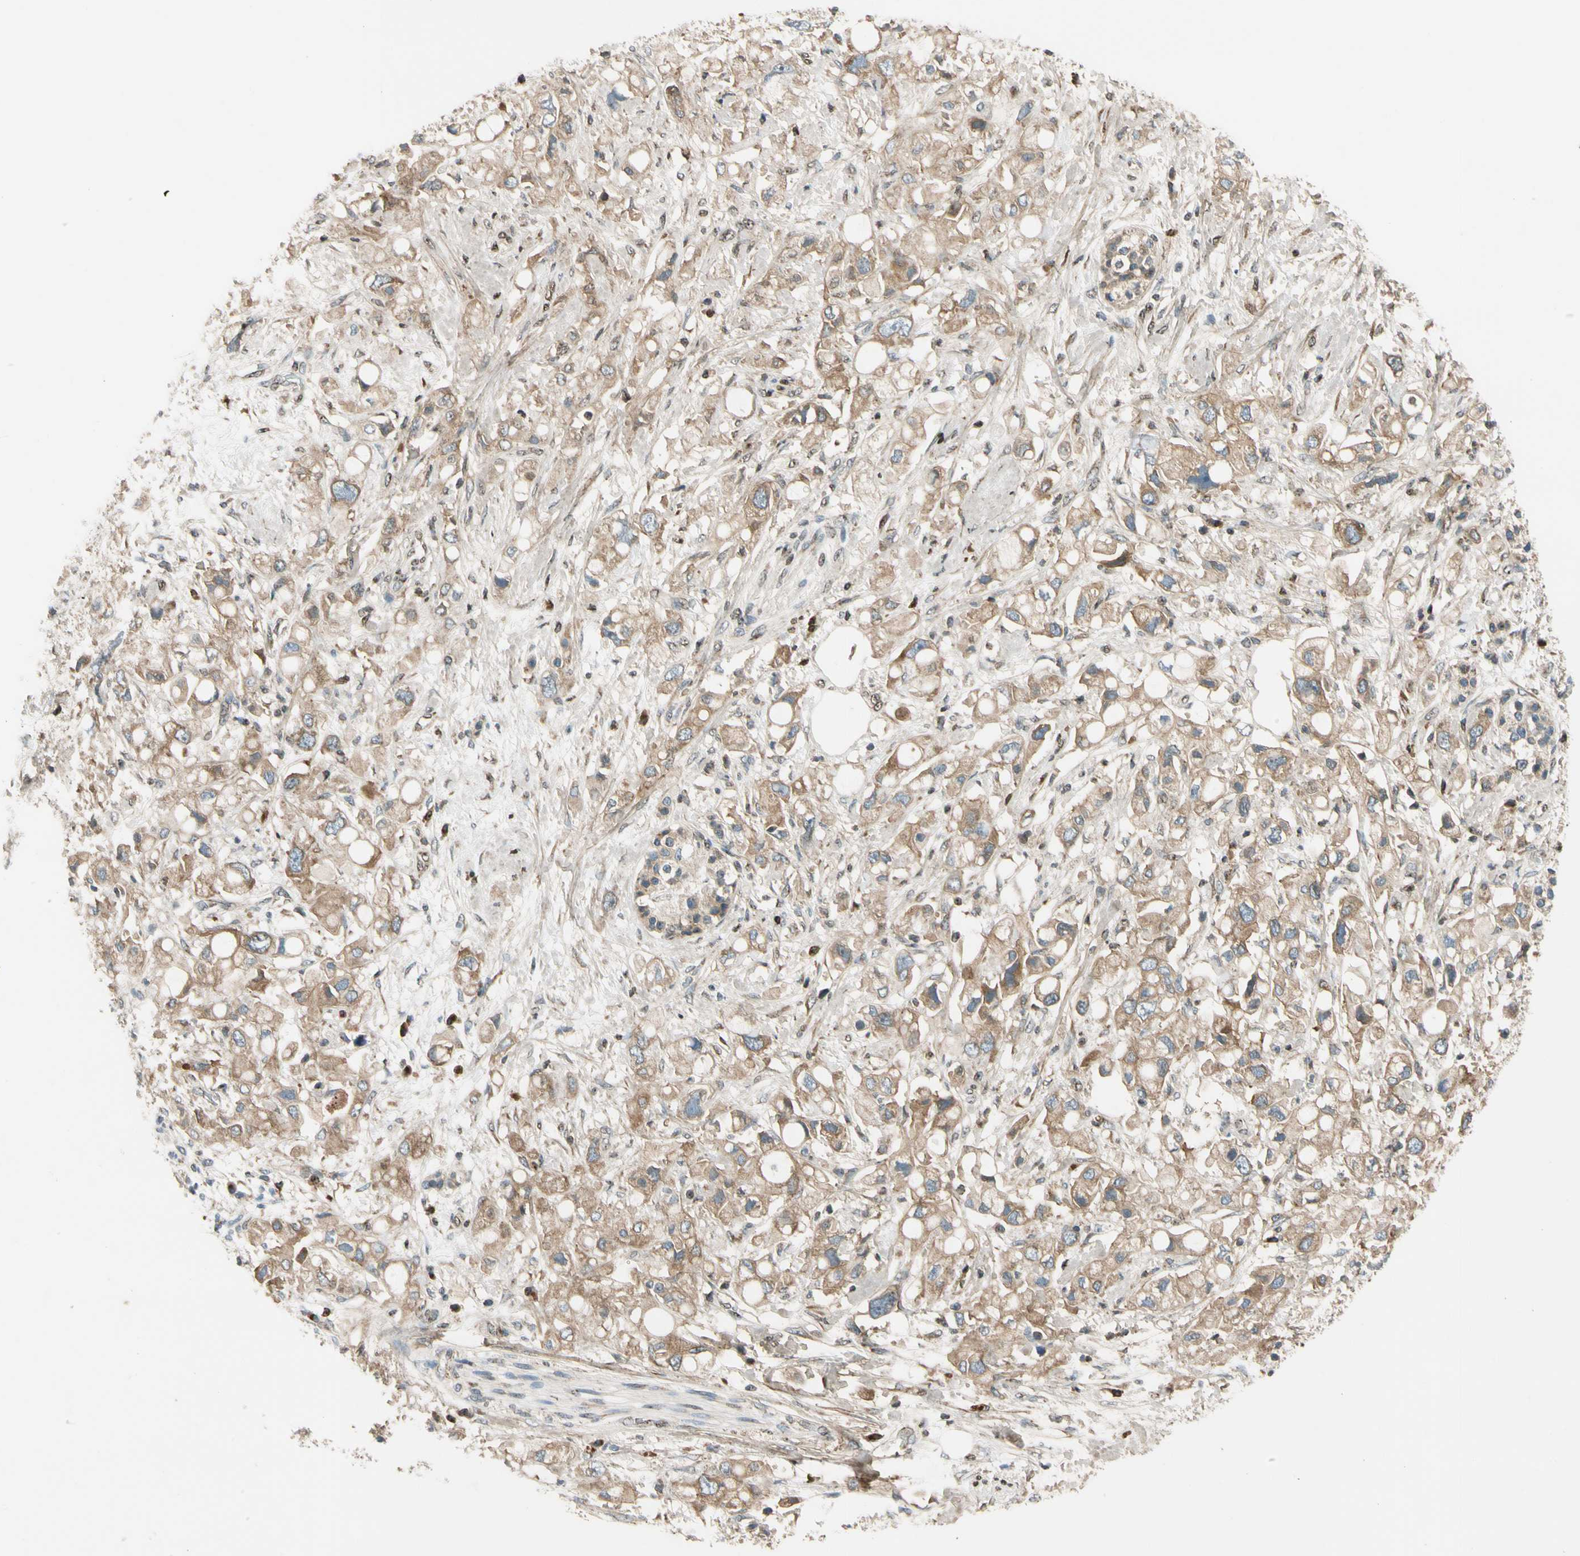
{"staining": {"intensity": "moderate", "quantity": ">75%", "location": "cytoplasmic/membranous"}, "tissue": "pancreatic cancer", "cell_type": "Tumor cells", "image_type": "cancer", "snomed": [{"axis": "morphology", "description": "Adenocarcinoma, NOS"}, {"axis": "topography", "description": "Pancreas"}], "caption": "Brown immunohistochemical staining in pancreatic cancer (adenocarcinoma) shows moderate cytoplasmic/membranous expression in approximately >75% of tumor cells. (Brightfield microscopy of DAB IHC at high magnification).", "gene": "MST1R", "patient": {"sex": "female", "age": 56}}